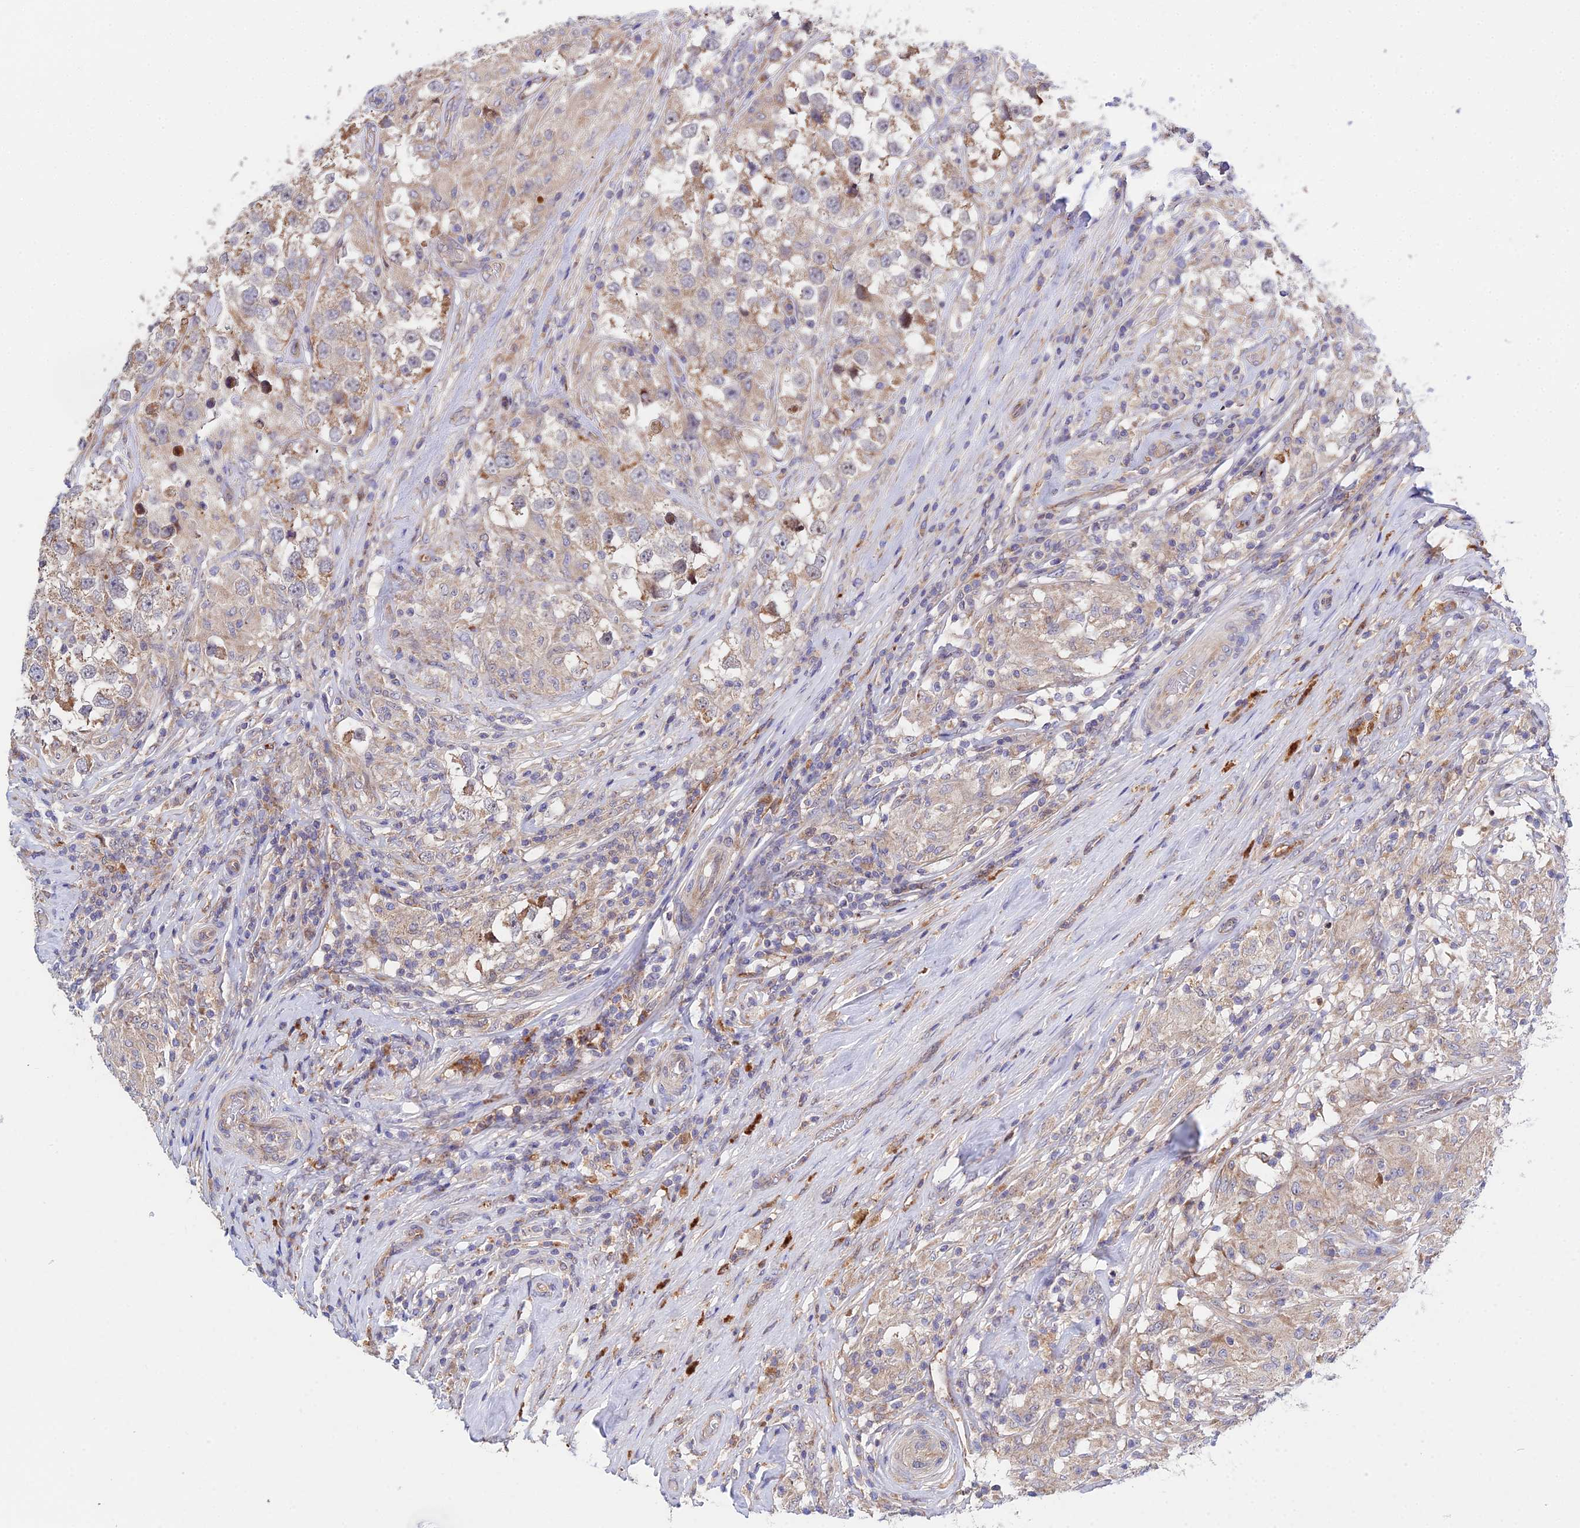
{"staining": {"intensity": "moderate", "quantity": "25%-75%", "location": "cytoplasmic/membranous"}, "tissue": "testis cancer", "cell_type": "Tumor cells", "image_type": "cancer", "snomed": [{"axis": "morphology", "description": "Seminoma, NOS"}, {"axis": "topography", "description": "Testis"}], "caption": "Moderate cytoplasmic/membranous staining is seen in about 25%-75% of tumor cells in seminoma (testis). The protein is stained brown, and the nuclei are stained in blue (DAB (3,3'-diaminobenzidine) IHC with brightfield microscopy, high magnification).", "gene": "CDC37L1", "patient": {"sex": "male", "age": 46}}